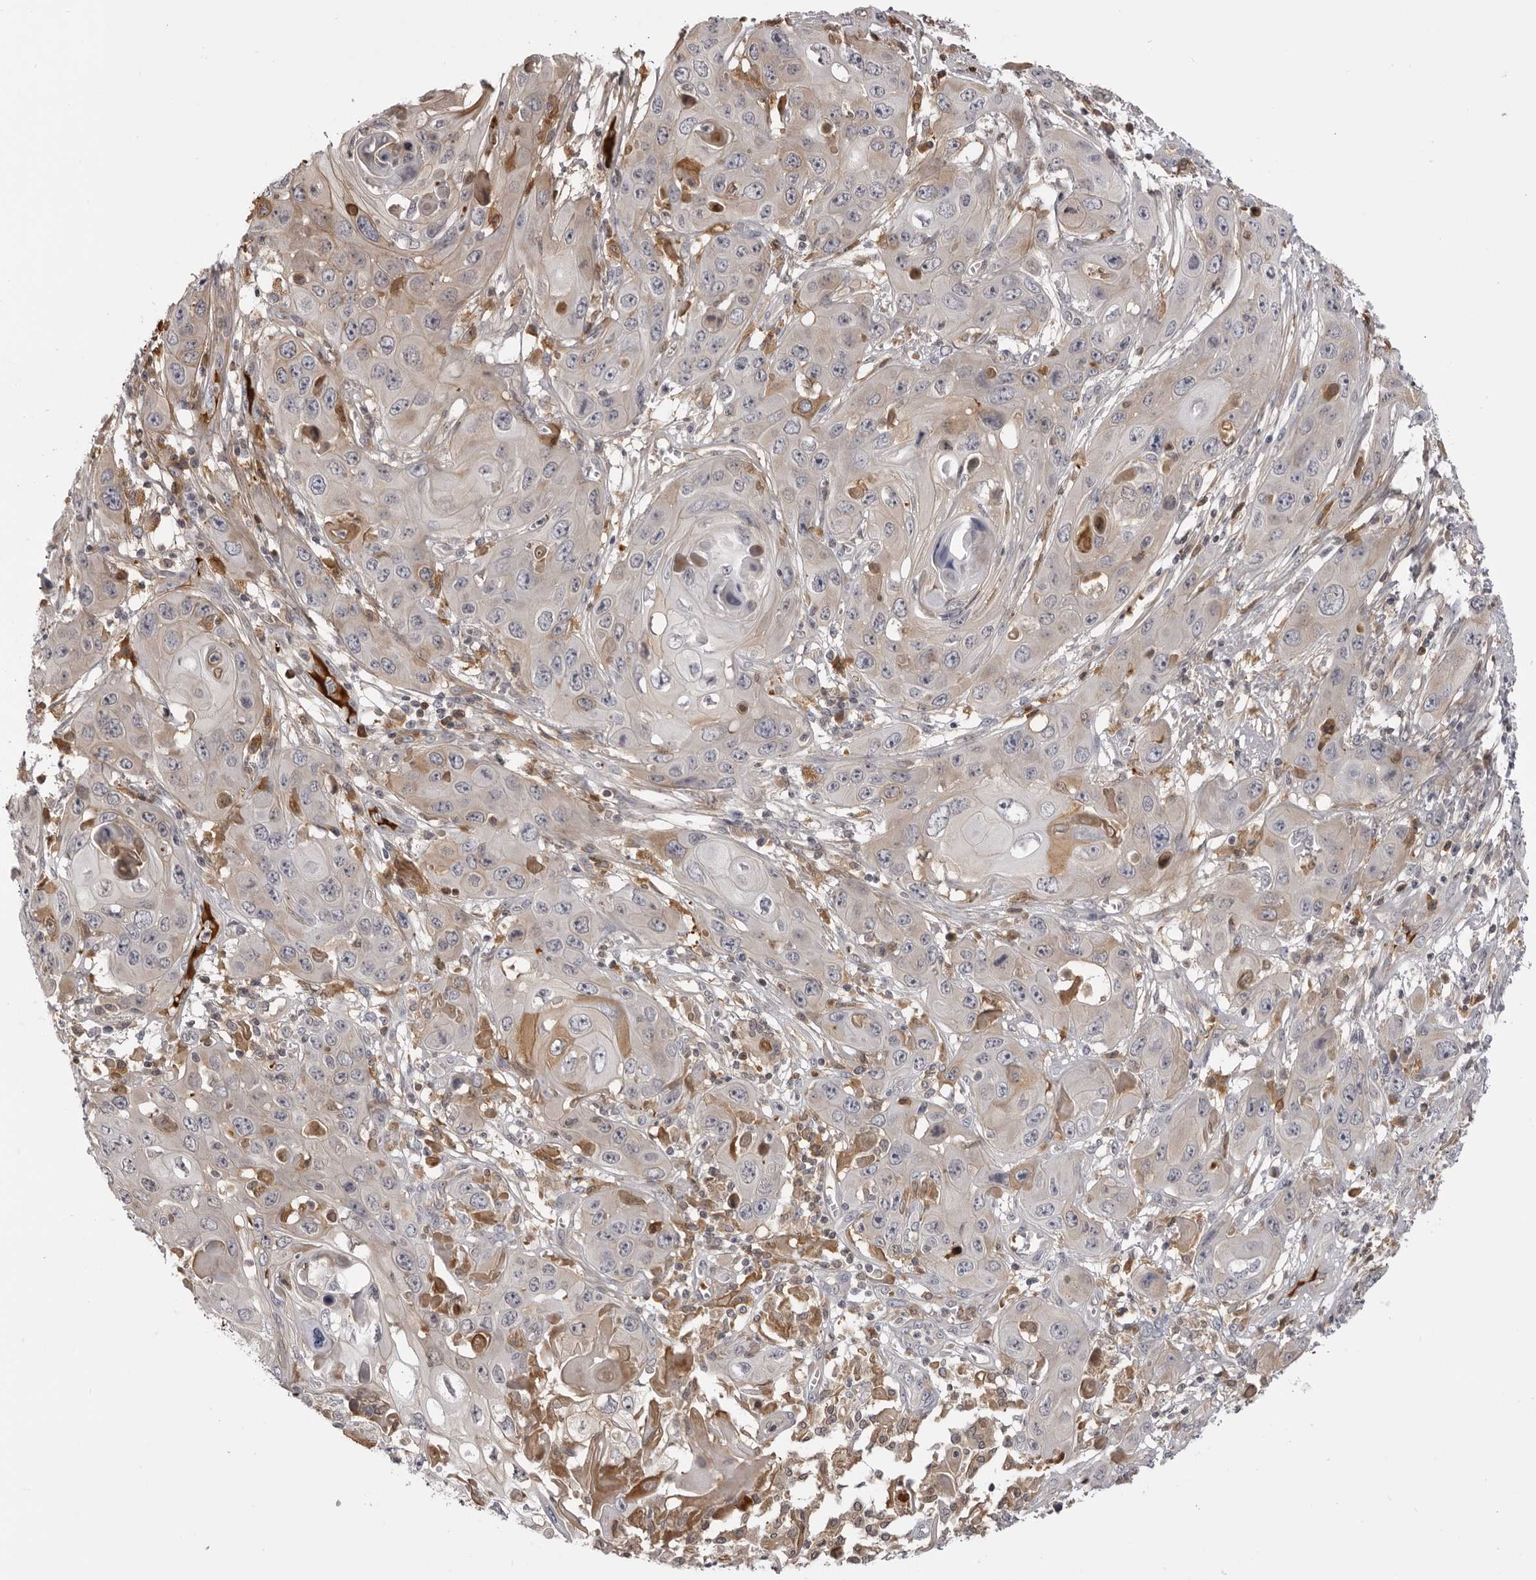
{"staining": {"intensity": "weak", "quantity": "<25%", "location": "cytoplasmic/membranous"}, "tissue": "skin cancer", "cell_type": "Tumor cells", "image_type": "cancer", "snomed": [{"axis": "morphology", "description": "Squamous cell carcinoma, NOS"}, {"axis": "topography", "description": "Skin"}], "caption": "DAB immunohistochemical staining of human skin cancer demonstrates no significant expression in tumor cells. Brightfield microscopy of IHC stained with DAB (brown) and hematoxylin (blue), captured at high magnification.", "gene": "PLEKHF2", "patient": {"sex": "male", "age": 55}}